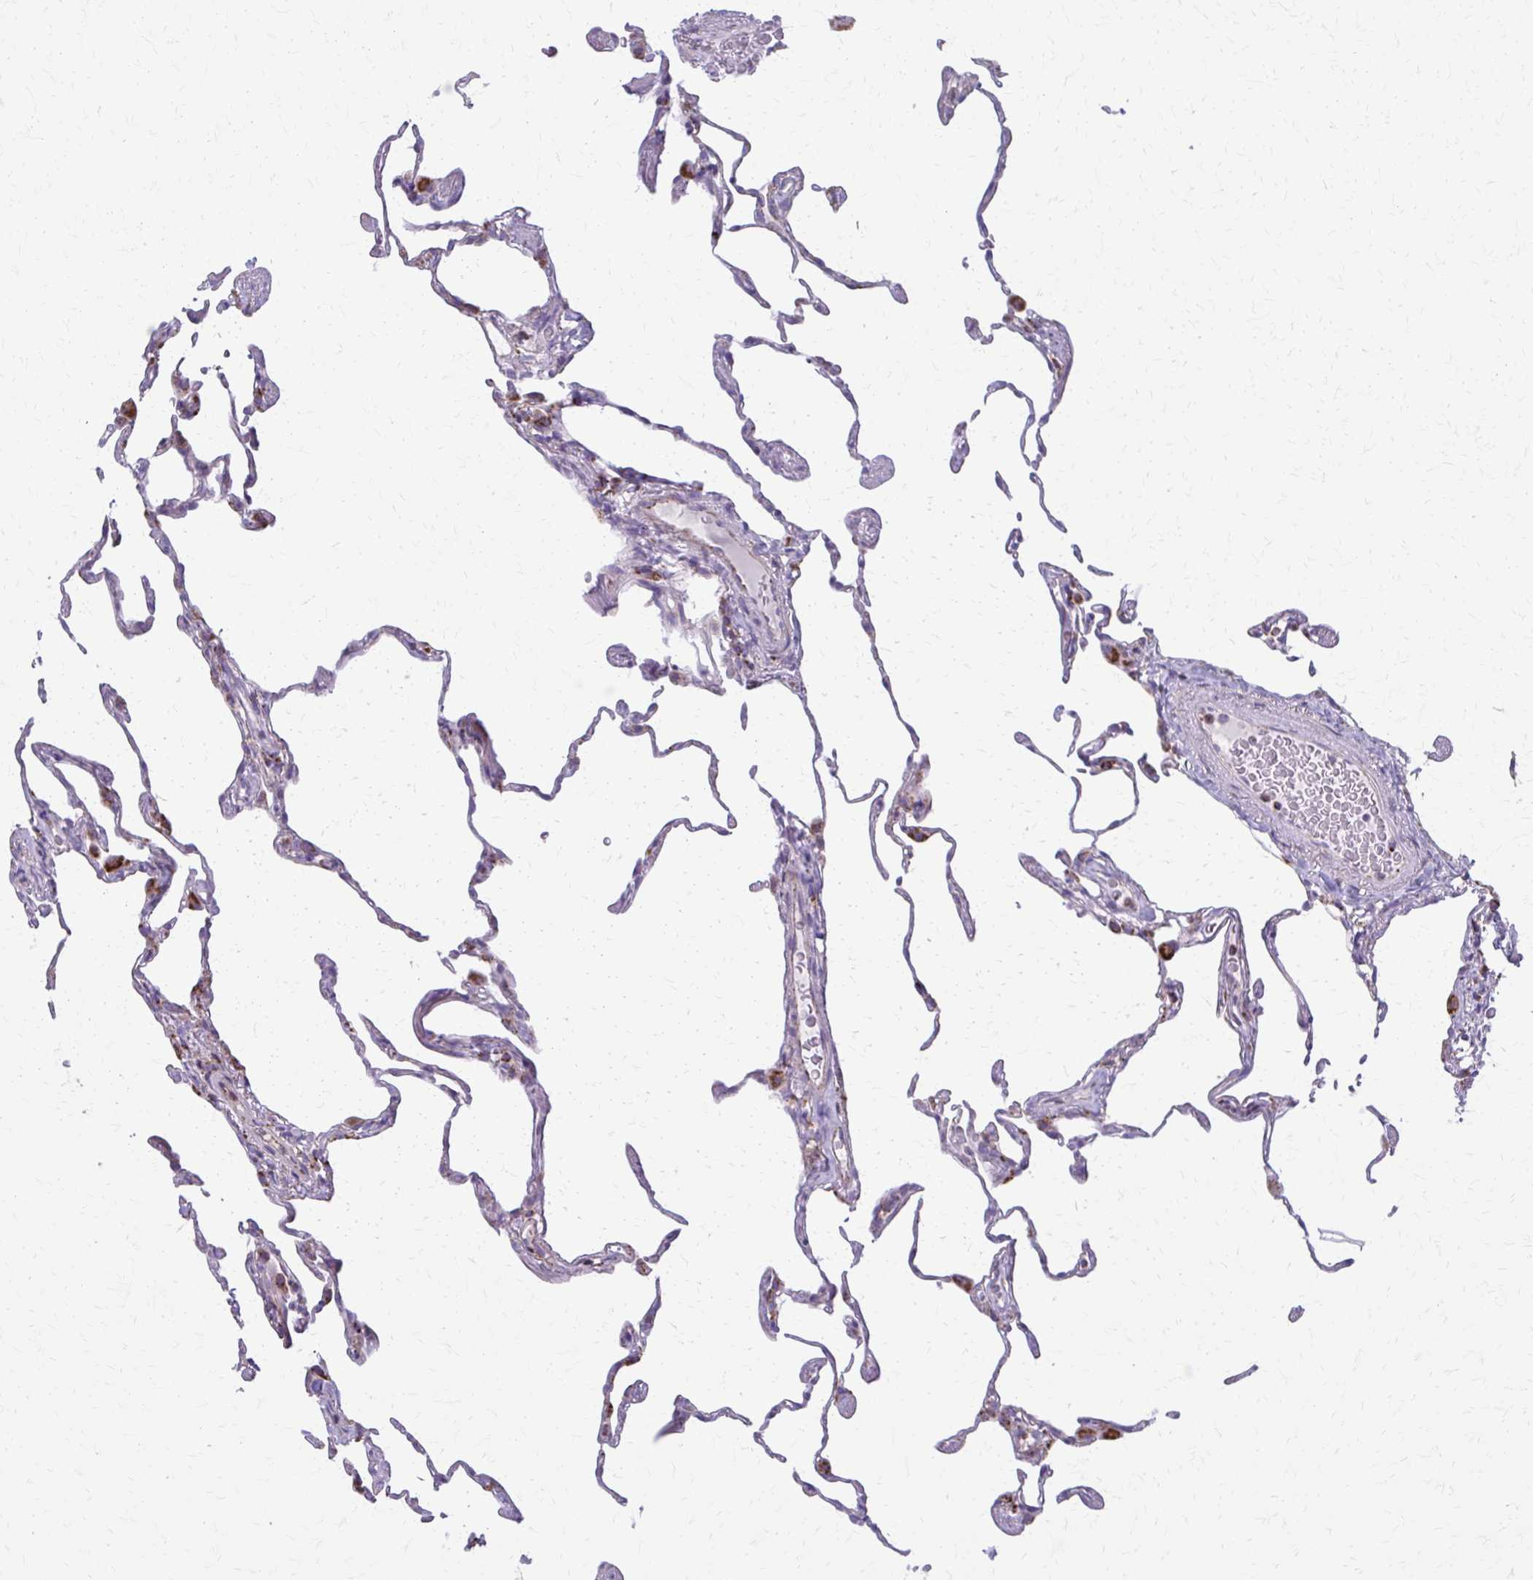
{"staining": {"intensity": "negative", "quantity": "none", "location": "none"}, "tissue": "lung", "cell_type": "Alveolar cells", "image_type": "normal", "snomed": [{"axis": "morphology", "description": "Normal tissue, NOS"}, {"axis": "topography", "description": "Lung"}], "caption": "Photomicrograph shows no significant protein positivity in alveolar cells of unremarkable lung. The staining was performed using DAB to visualize the protein expression in brown, while the nuclei were stained in blue with hematoxylin (Magnification: 20x).", "gene": "TVP23A", "patient": {"sex": "female", "age": 57}}